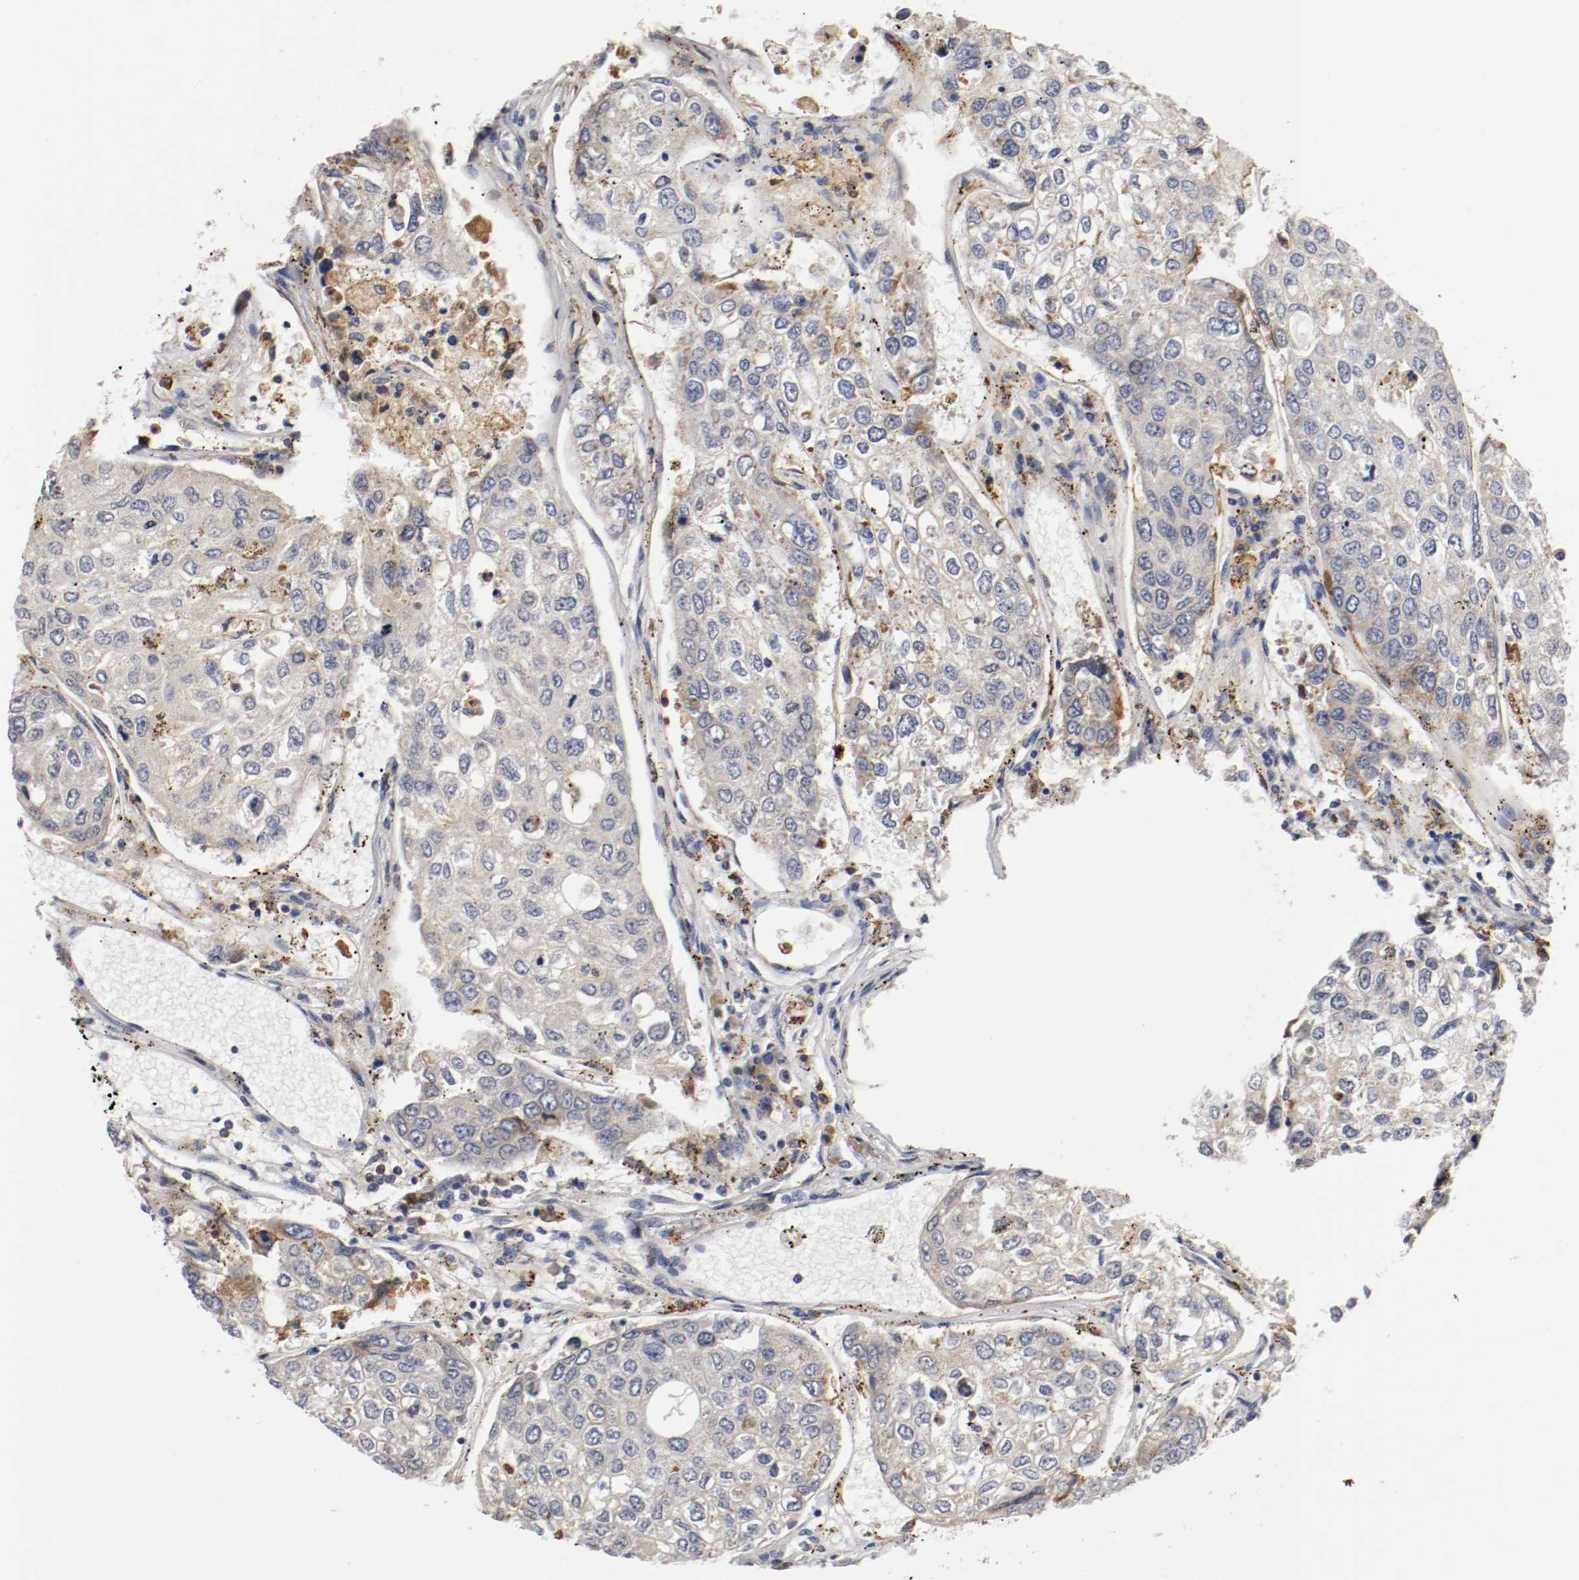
{"staining": {"intensity": "weak", "quantity": "<25%", "location": "cytoplasmic/membranous"}, "tissue": "urothelial cancer", "cell_type": "Tumor cells", "image_type": "cancer", "snomed": [{"axis": "morphology", "description": "Urothelial carcinoma, High grade"}, {"axis": "topography", "description": "Lymph node"}, {"axis": "topography", "description": "Urinary bladder"}], "caption": "DAB (3,3'-diaminobenzidine) immunohistochemical staining of human urothelial cancer shows no significant staining in tumor cells.", "gene": "PCSK6", "patient": {"sex": "male", "age": 51}}